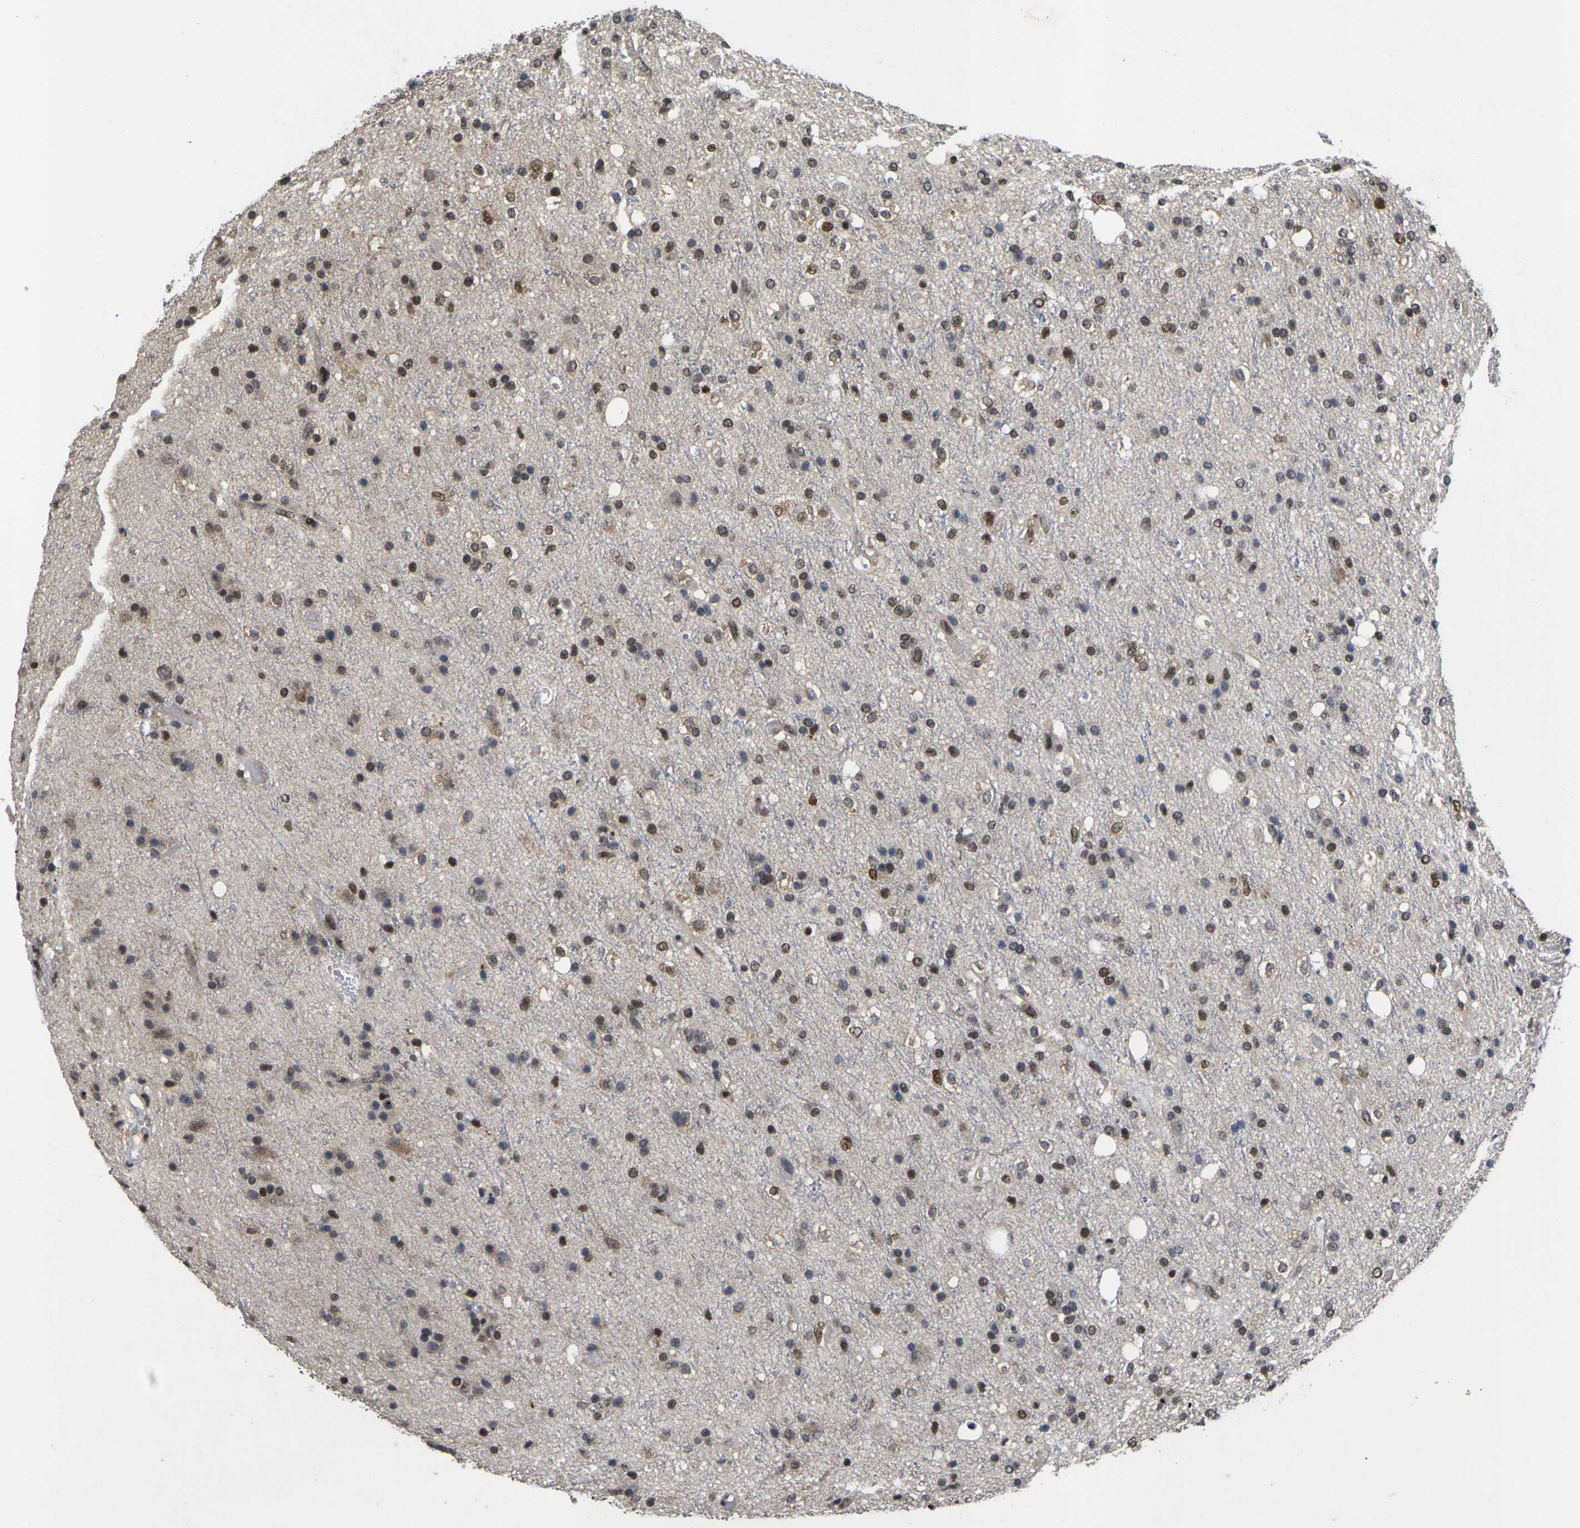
{"staining": {"intensity": "strong", "quantity": "25%-75%", "location": "nuclear"}, "tissue": "glioma", "cell_type": "Tumor cells", "image_type": "cancer", "snomed": [{"axis": "morphology", "description": "Glioma, malignant, High grade"}, {"axis": "topography", "description": "Brain"}], "caption": "The photomicrograph shows a brown stain indicating the presence of a protein in the nuclear of tumor cells in malignant glioma (high-grade).", "gene": "GTF2E1", "patient": {"sex": "male", "age": 47}}